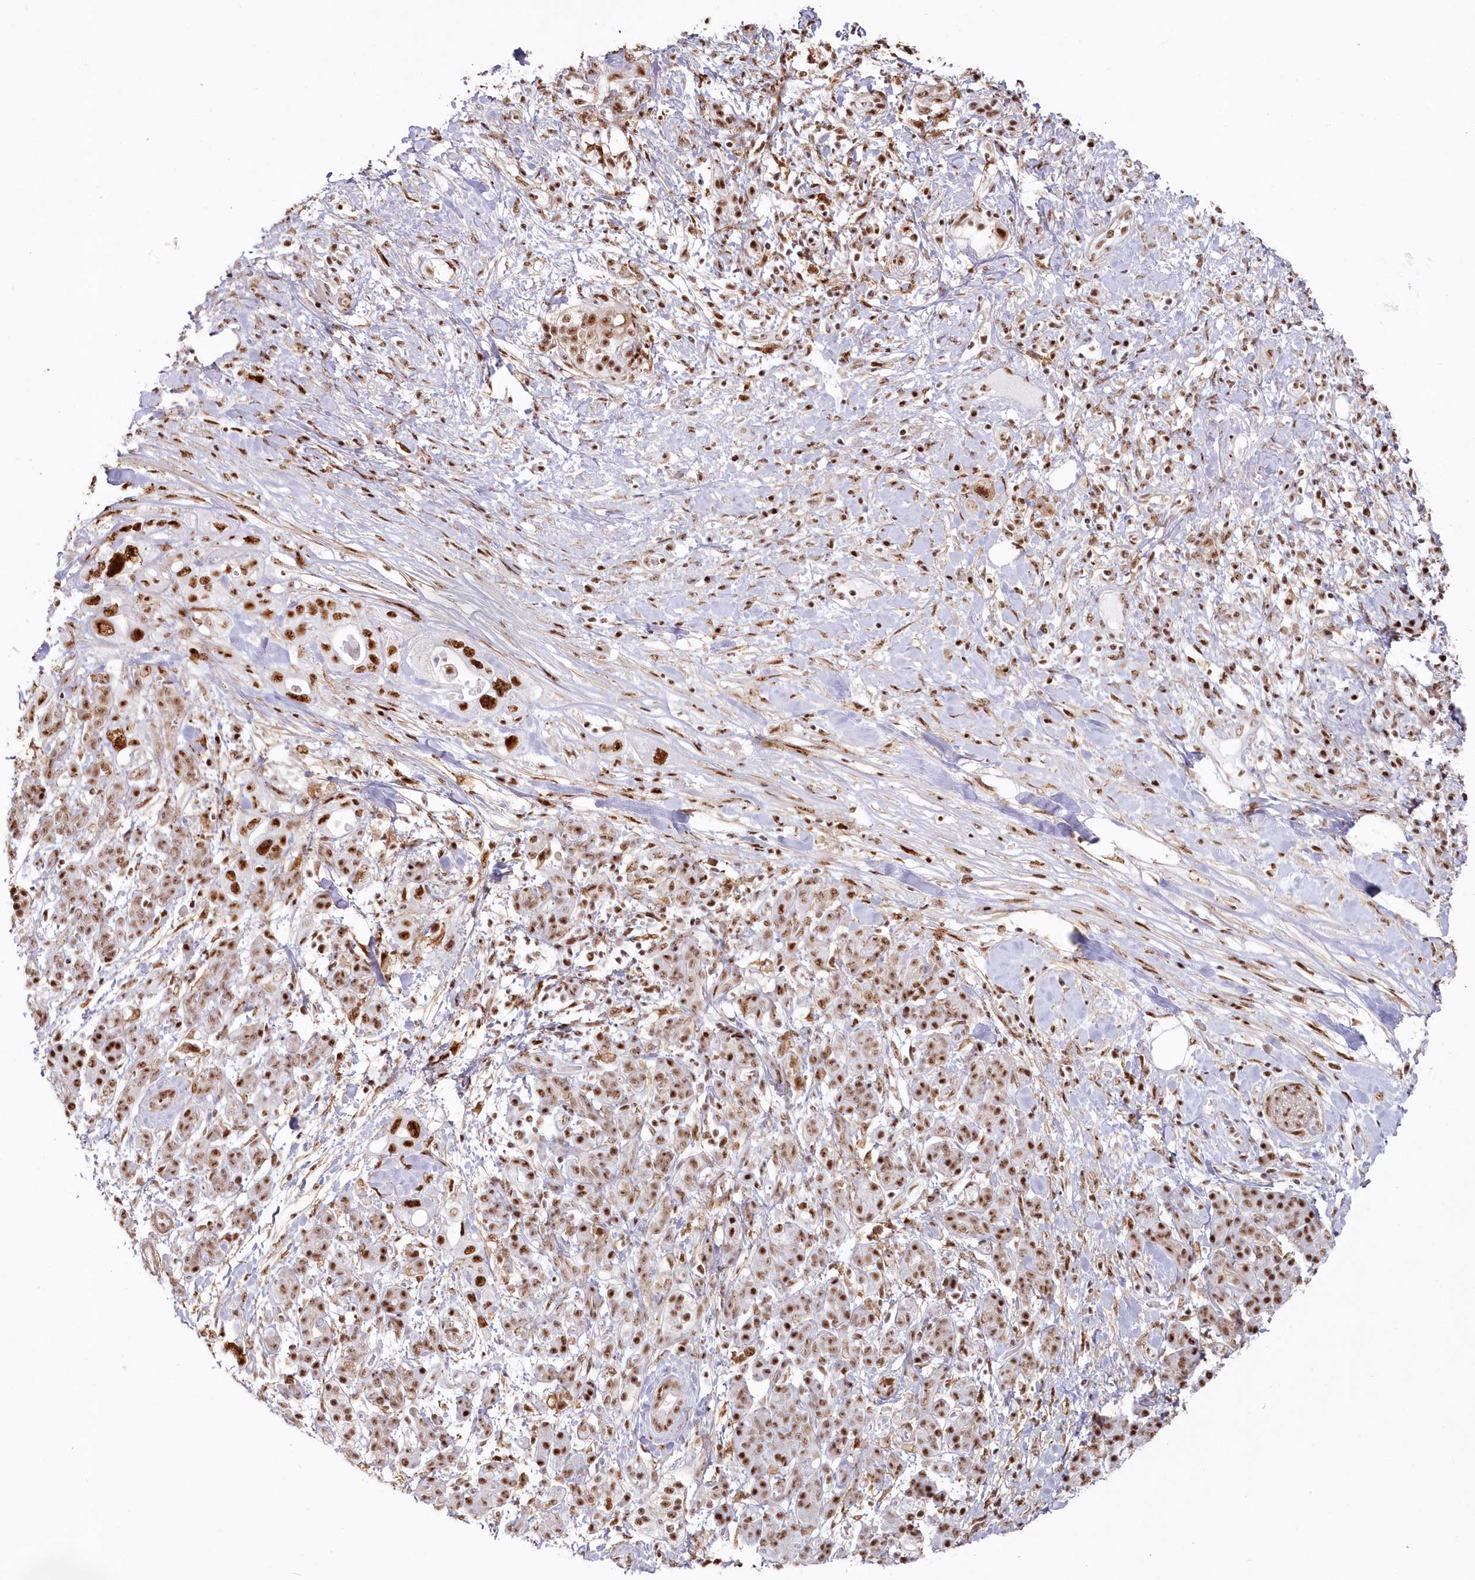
{"staining": {"intensity": "strong", "quantity": ">75%", "location": "nuclear"}, "tissue": "pancreatic cancer", "cell_type": "Tumor cells", "image_type": "cancer", "snomed": [{"axis": "morphology", "description": "Adenocarcinoma, NOS"}, {"axis": "topography", "description": "Pancreas"}], "caption": "Protein expression analysis of human pancreatic cancer (adenocarcinoma) reveals strong nuclear positivity in about >75% of tumor cells.", "gene": "DDX46", "patient": {"sex": "female", "age": 56}}